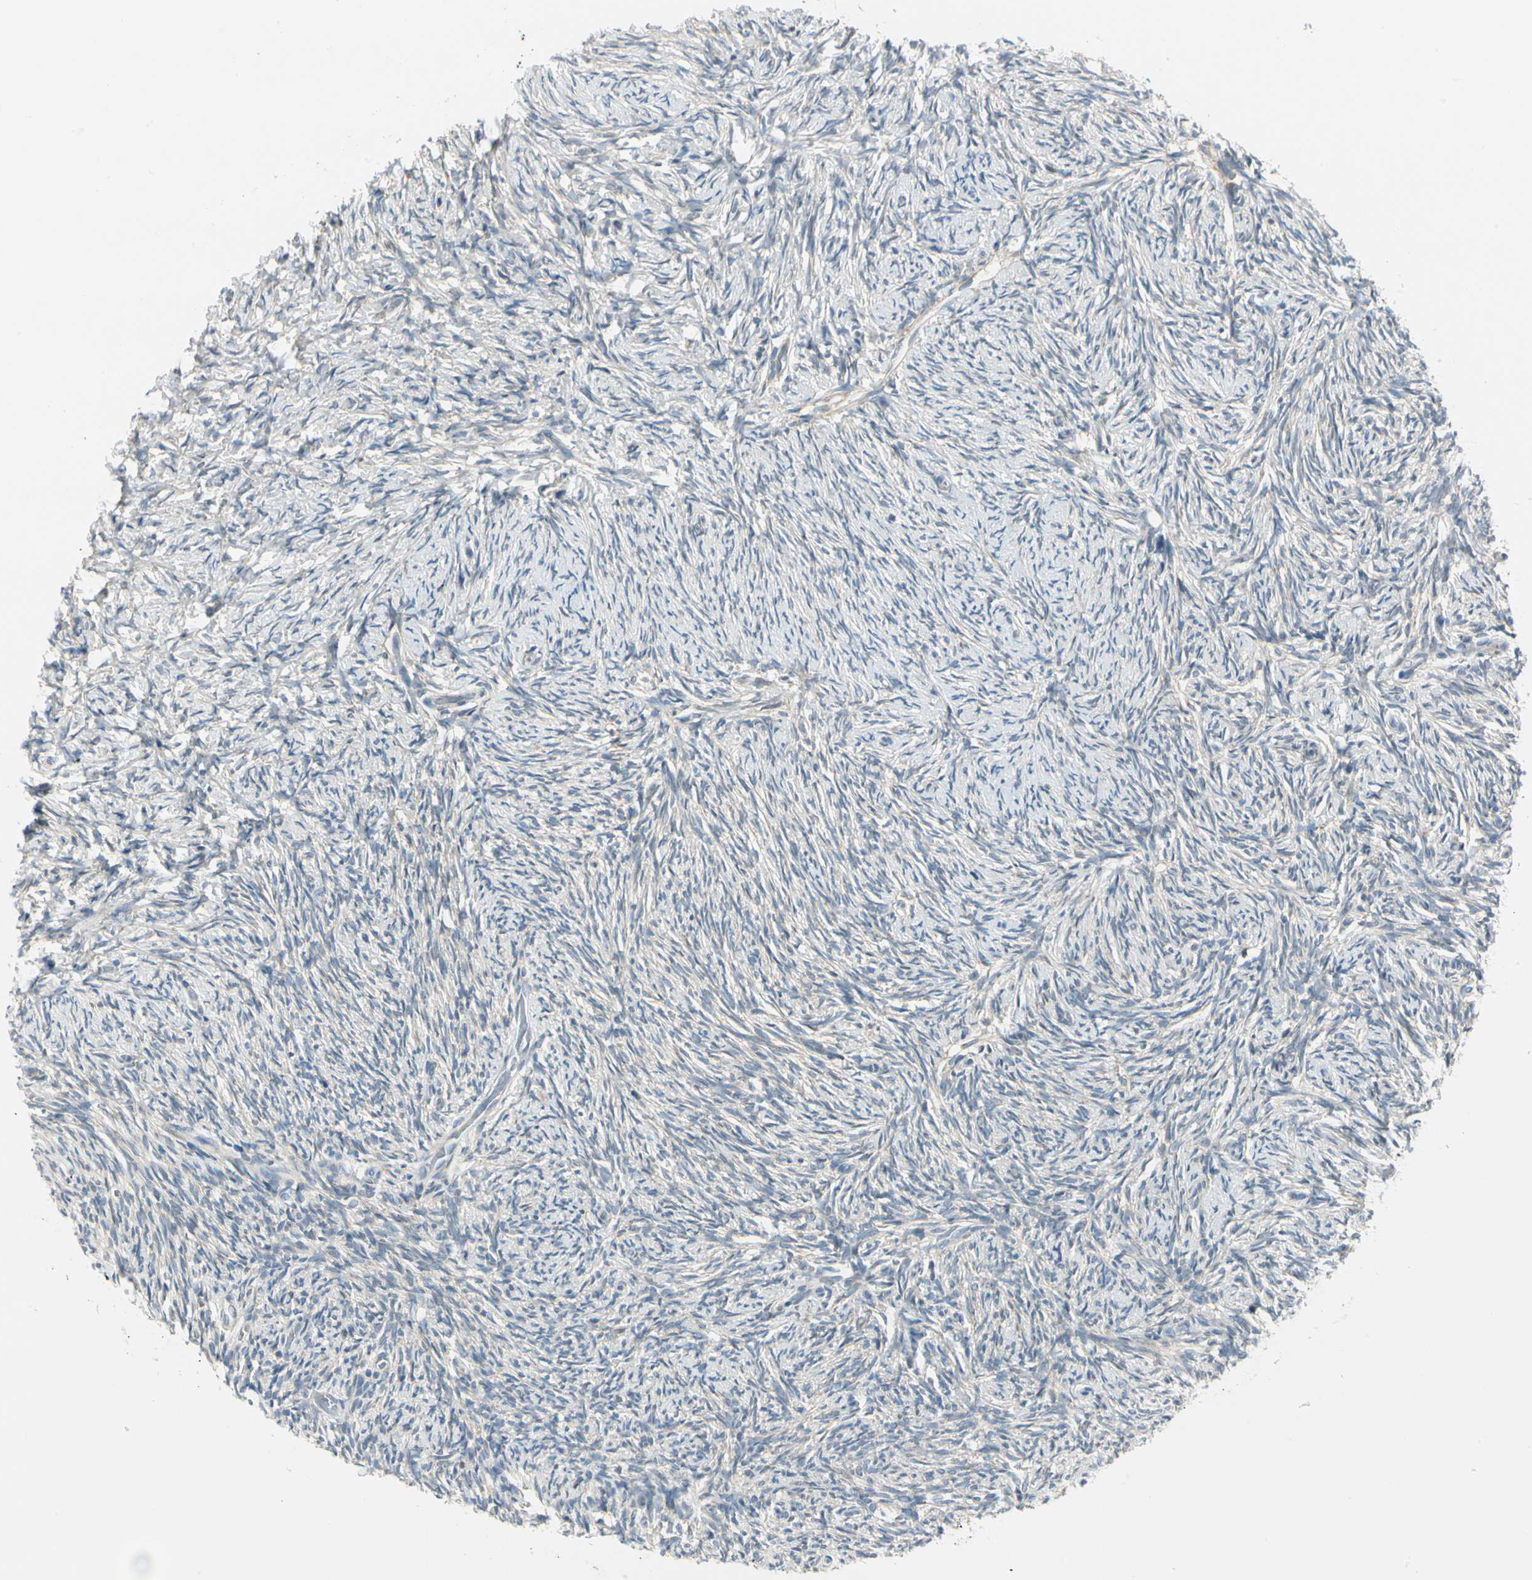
{"staining": {"intensity": "negative", "quantity": "none", "location": "none"}, "tissue": "ovary", "cell_type": "Ovarian stroma cells", "image_type": "normal", "snomed": [{"axis": "morphology", "description": "Normal tissue, NOS"}, {"axis": "topography", "description": "Ovary"}], "caption": "Immunohistochemistry (IHC) histopathology image of unremarkable ovary: human ovary stained with DAB (3,3'-diaminobenzidine) shows no significant protein positivity in ovarian stroma cells.", "gene": "BNIP1", "patient": {"sex": "female", "age": 60}}